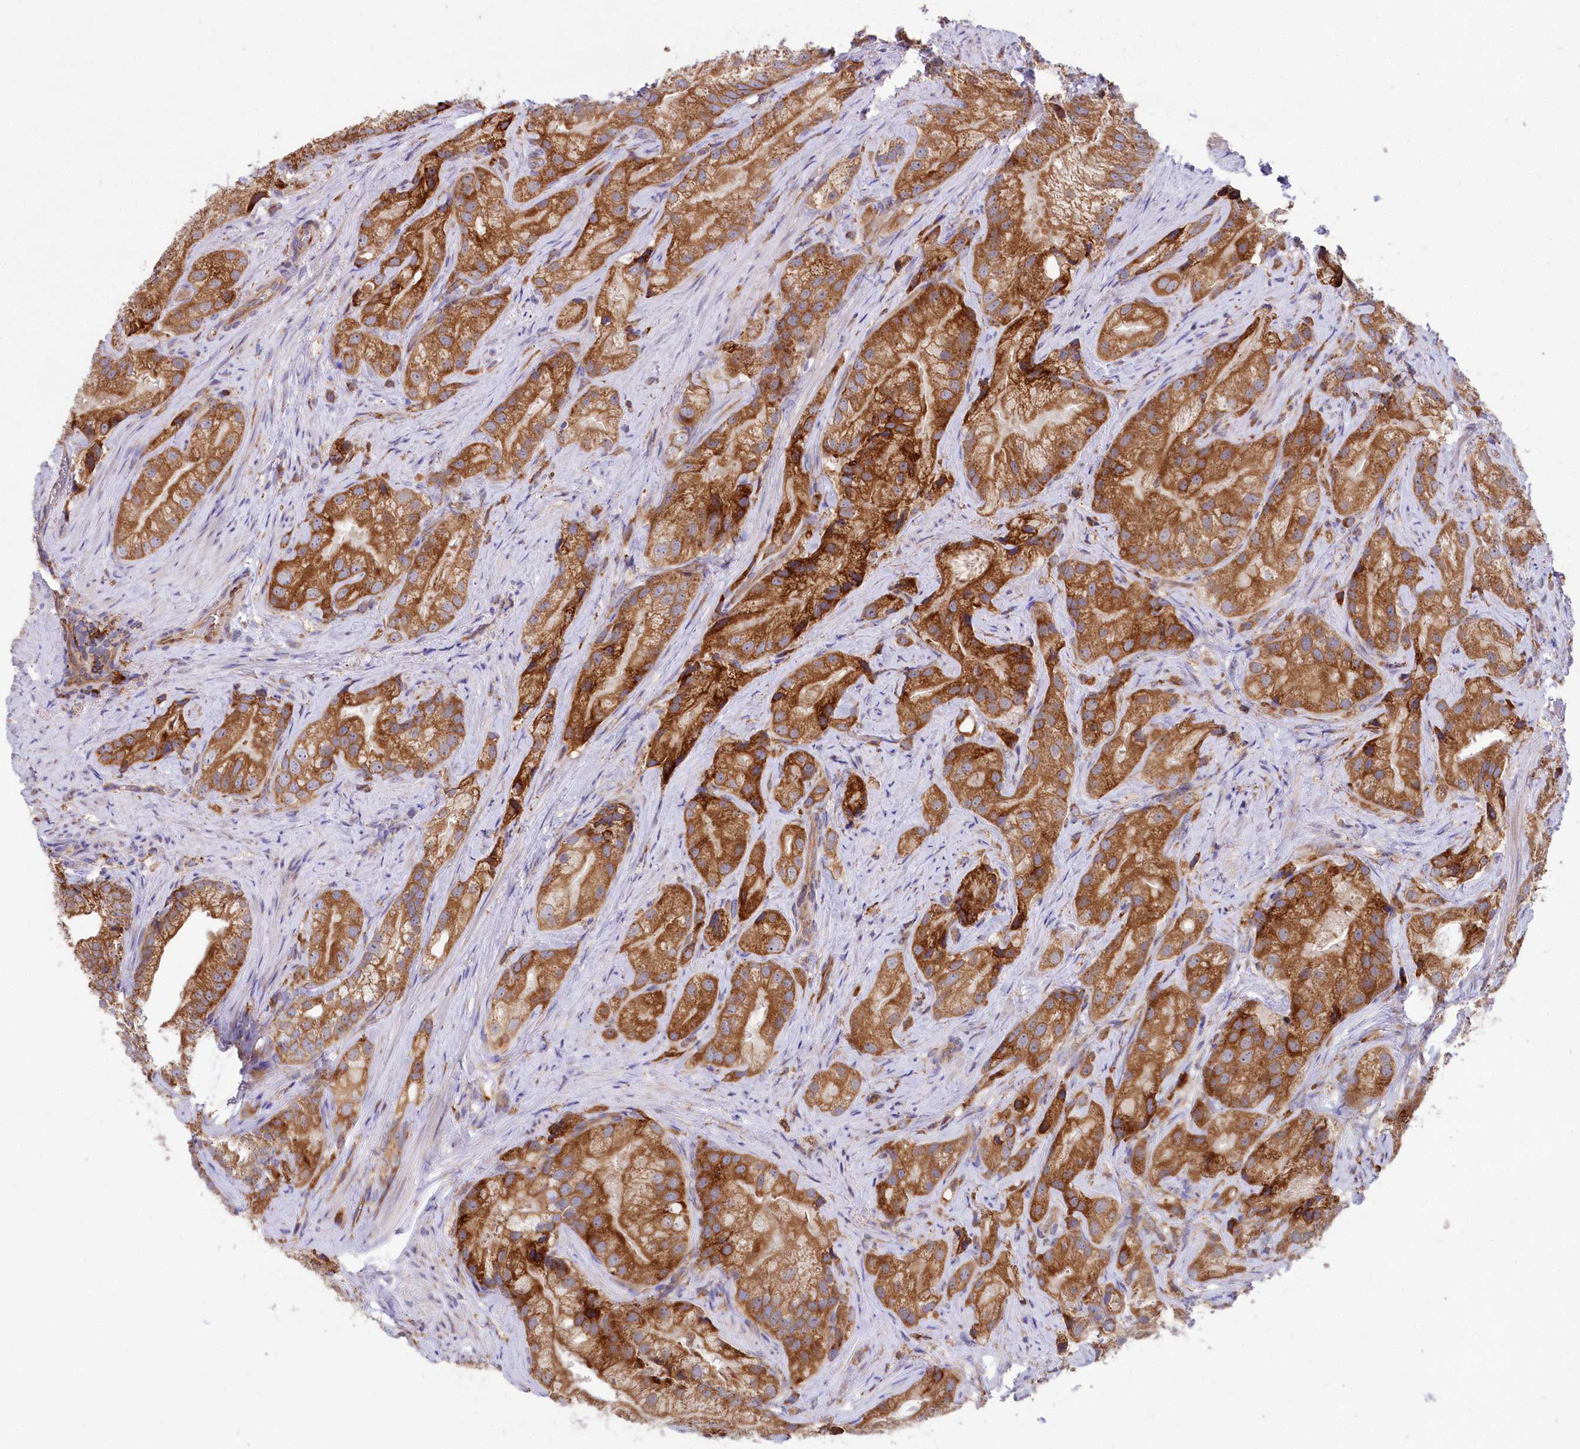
{"staining": {"intensity": "strong", "quantity": ">75%", "location": "cytoplasmic/membranous"}, "tissue": "prostate cancer", "cell_type": "Tumor cells", "image_type": "cancer", "snomed": [{"axis": "morphology", "description": "Adenocarcinoma, Low grade"}, {"axis": "topography", "description": "Prostate"}], "caption": "The micrograph reveals staining of adenocarcinoma (low-grade) (prostate), revealing strong cytoplasmic/membranous protein positivity (brown color) within tumor cells.", "gene": "CHID1", "patient": {"sex": "male", "age": 71}}